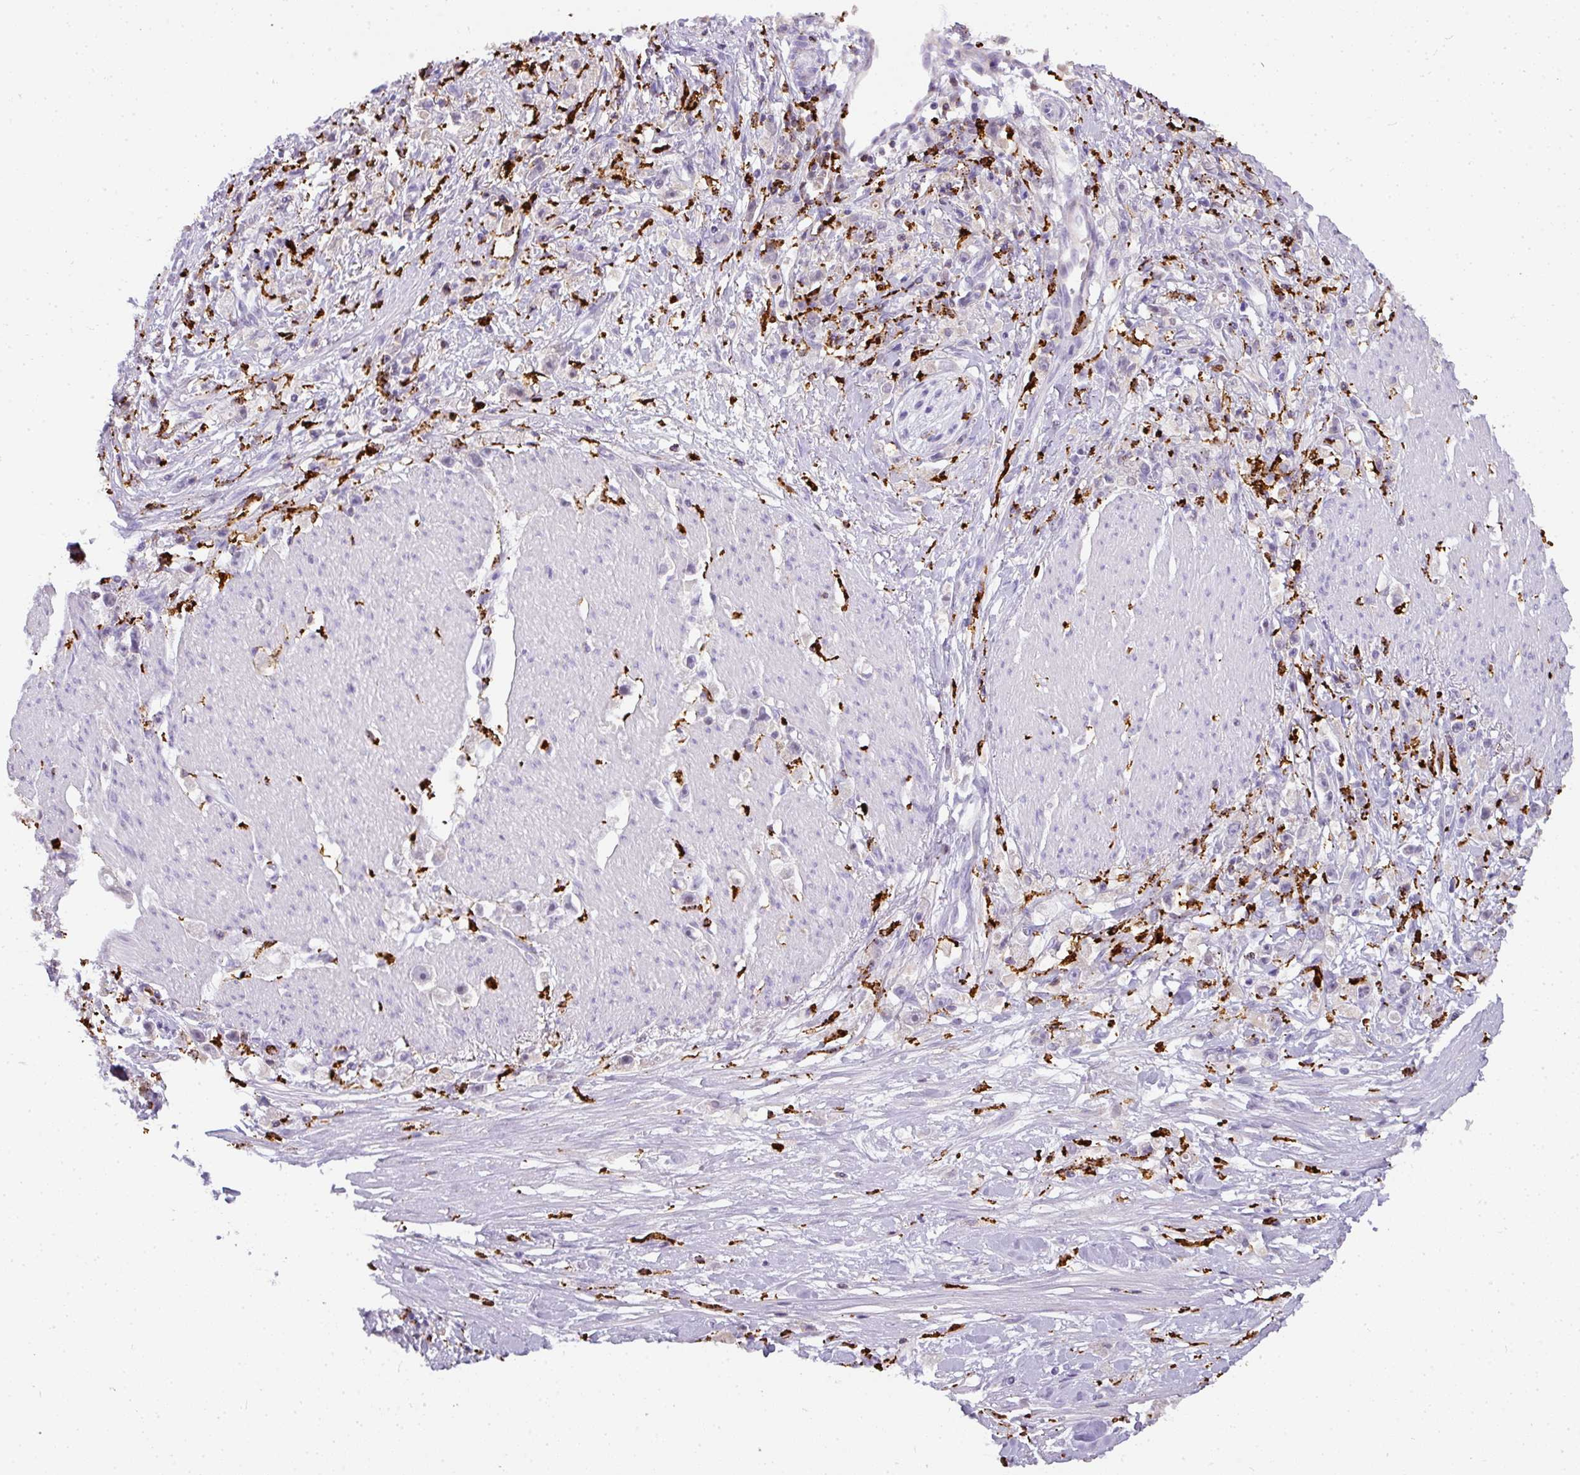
{"staining": {"intensity": "negative", "quantity": "none", "location": "none"}, "tissue": "stomach cancer", "cell_type": "Tumor cells", "image_type": "cancer", "snomed": [{"axis": "morphology", "description": "Adenocarcinoma, NOS"}, {"axis": "topography", "description": "Stomach"}], "caption": "Stomach cancer (adenocarcinoma) was stained to show a protein in brown. There is no significant expression in tumor cells.", "gene": "MMACHC", "patient": {"sex": "female", "age": 59}}